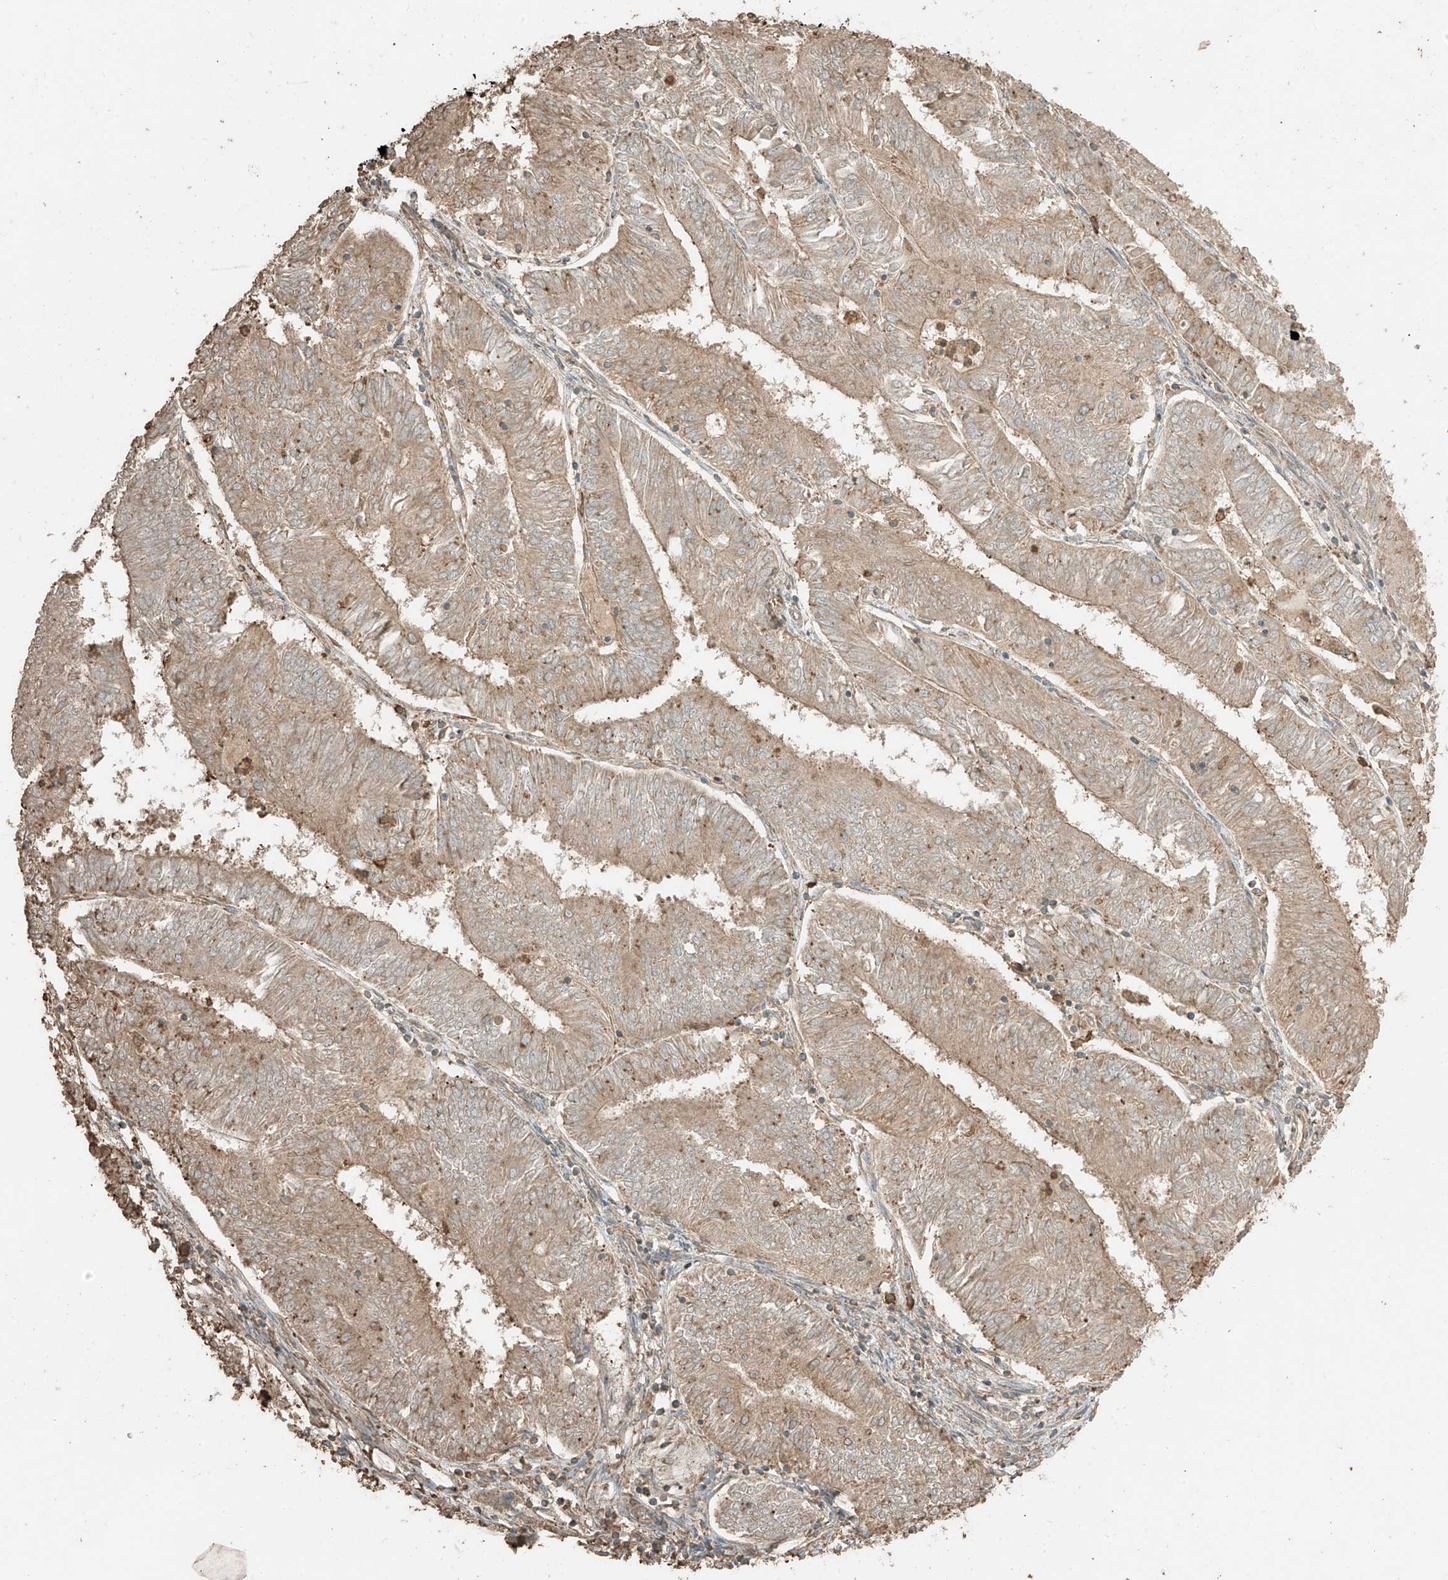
{"staining": {"intensity": "weak", "quantity": ">75%", "location": "cytoplasmic/membranous"}, "tissue": "endometrial cancer", "cell_type": "Tumor cells", "image_type": "cancer", "snomed": [{"axis": "morphology", "description": "Adenocarcinoma, NOS"}, {"axis": "topography", "description": "Endometrium"}], "caption": "Protein staining exhibits weak cytoplasmic/membranous positivity in approximately >75% of tumor cells in endometrial cancer (adenocarcinoma).", "gene": "RFTN2", "patient": {"sex": "female", "age": 58}}